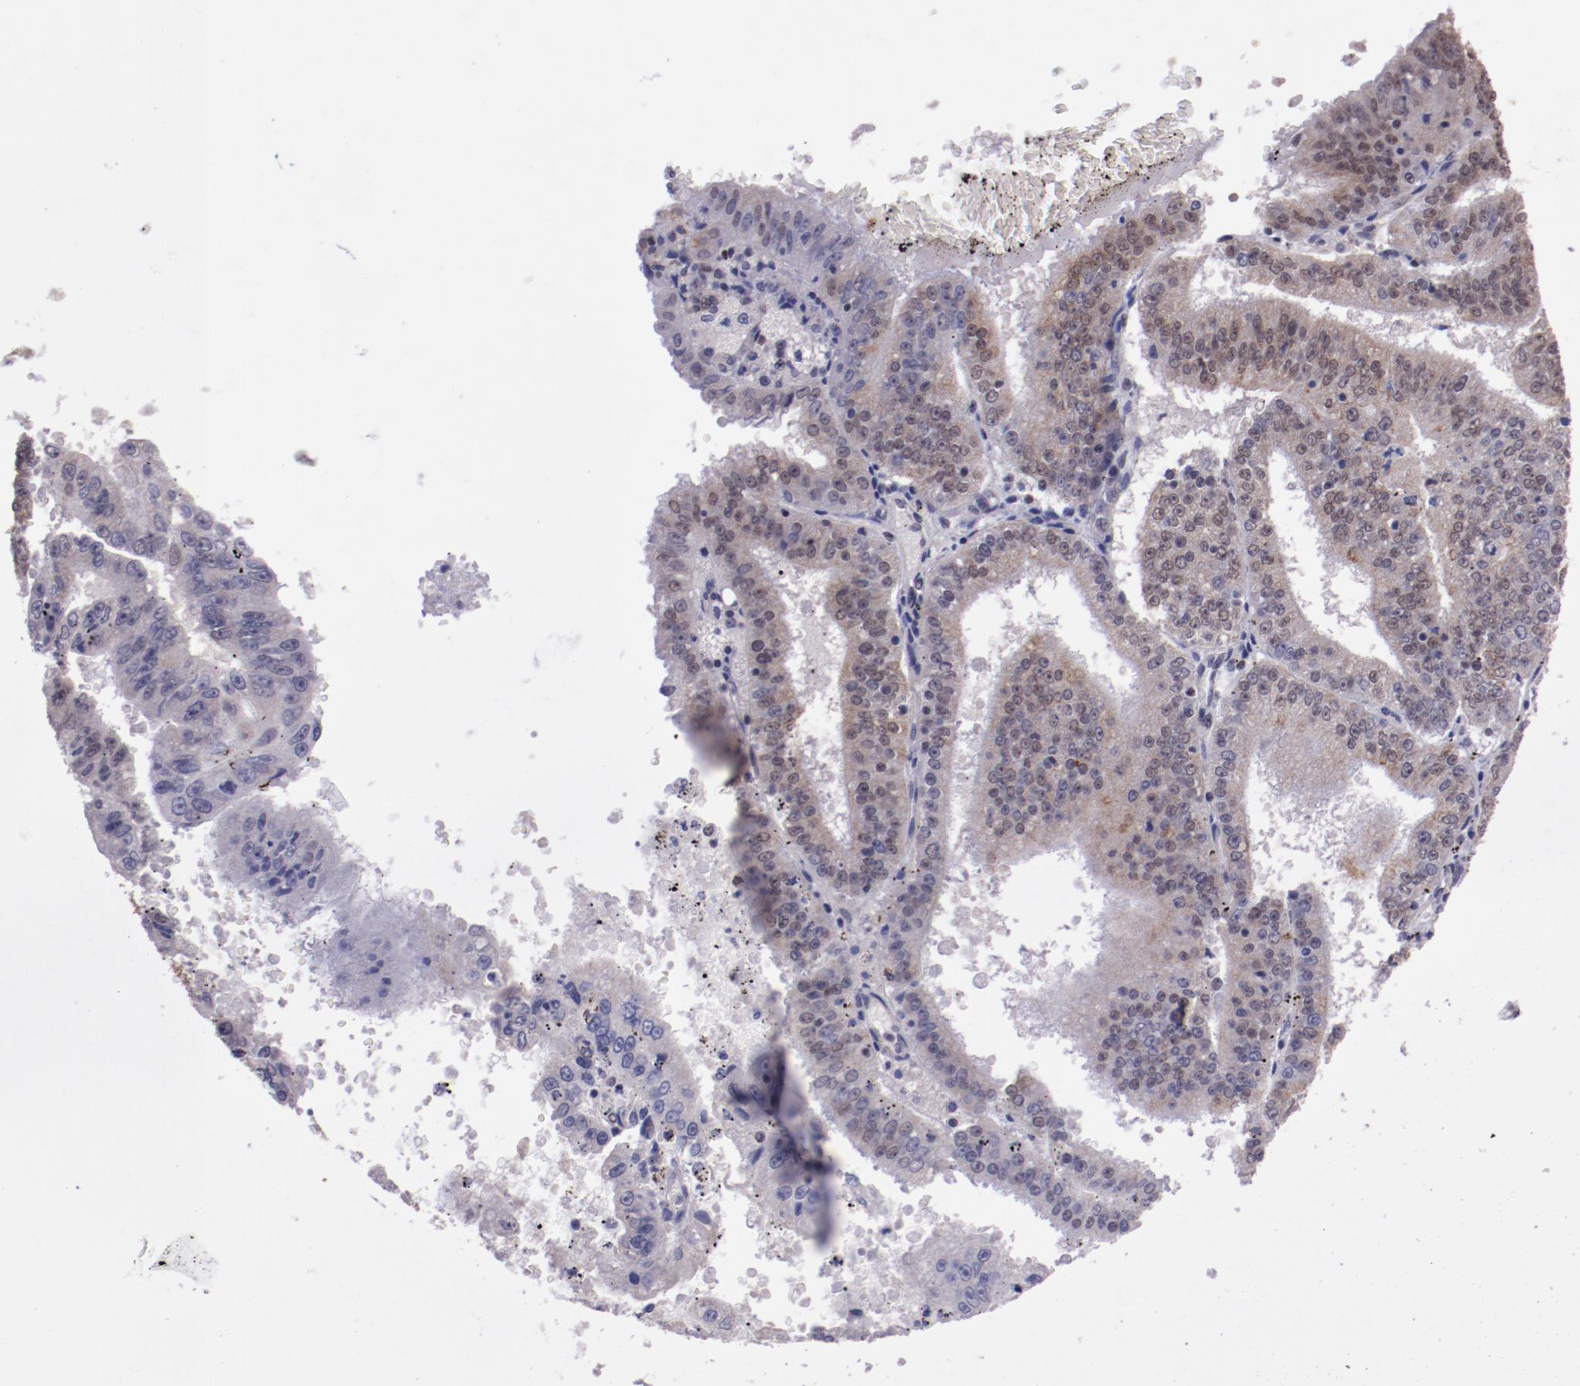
{"staining": {"intensity": "weak", "quantity": ">75%", "location": "cytoplasmic/membranous,nuclear"}, "tissue": "endometrial cancer", "cell_type": "Tumor cells", "image_type": "cancer", "snomed": [{"axis": "morphology", "description": "Adenocarcinoma, NOS"}, {"axis": "topography", "description": "Endometrium"}], "caption": "Protein analysis of adenocarcinoma (endometrial) tissue displays weak cytoplasmic/membranous and nuclear expression in approximately >75% of tumor cells.", "gene": "ELF1", "patient": {"sex": "female", "age": 66}}